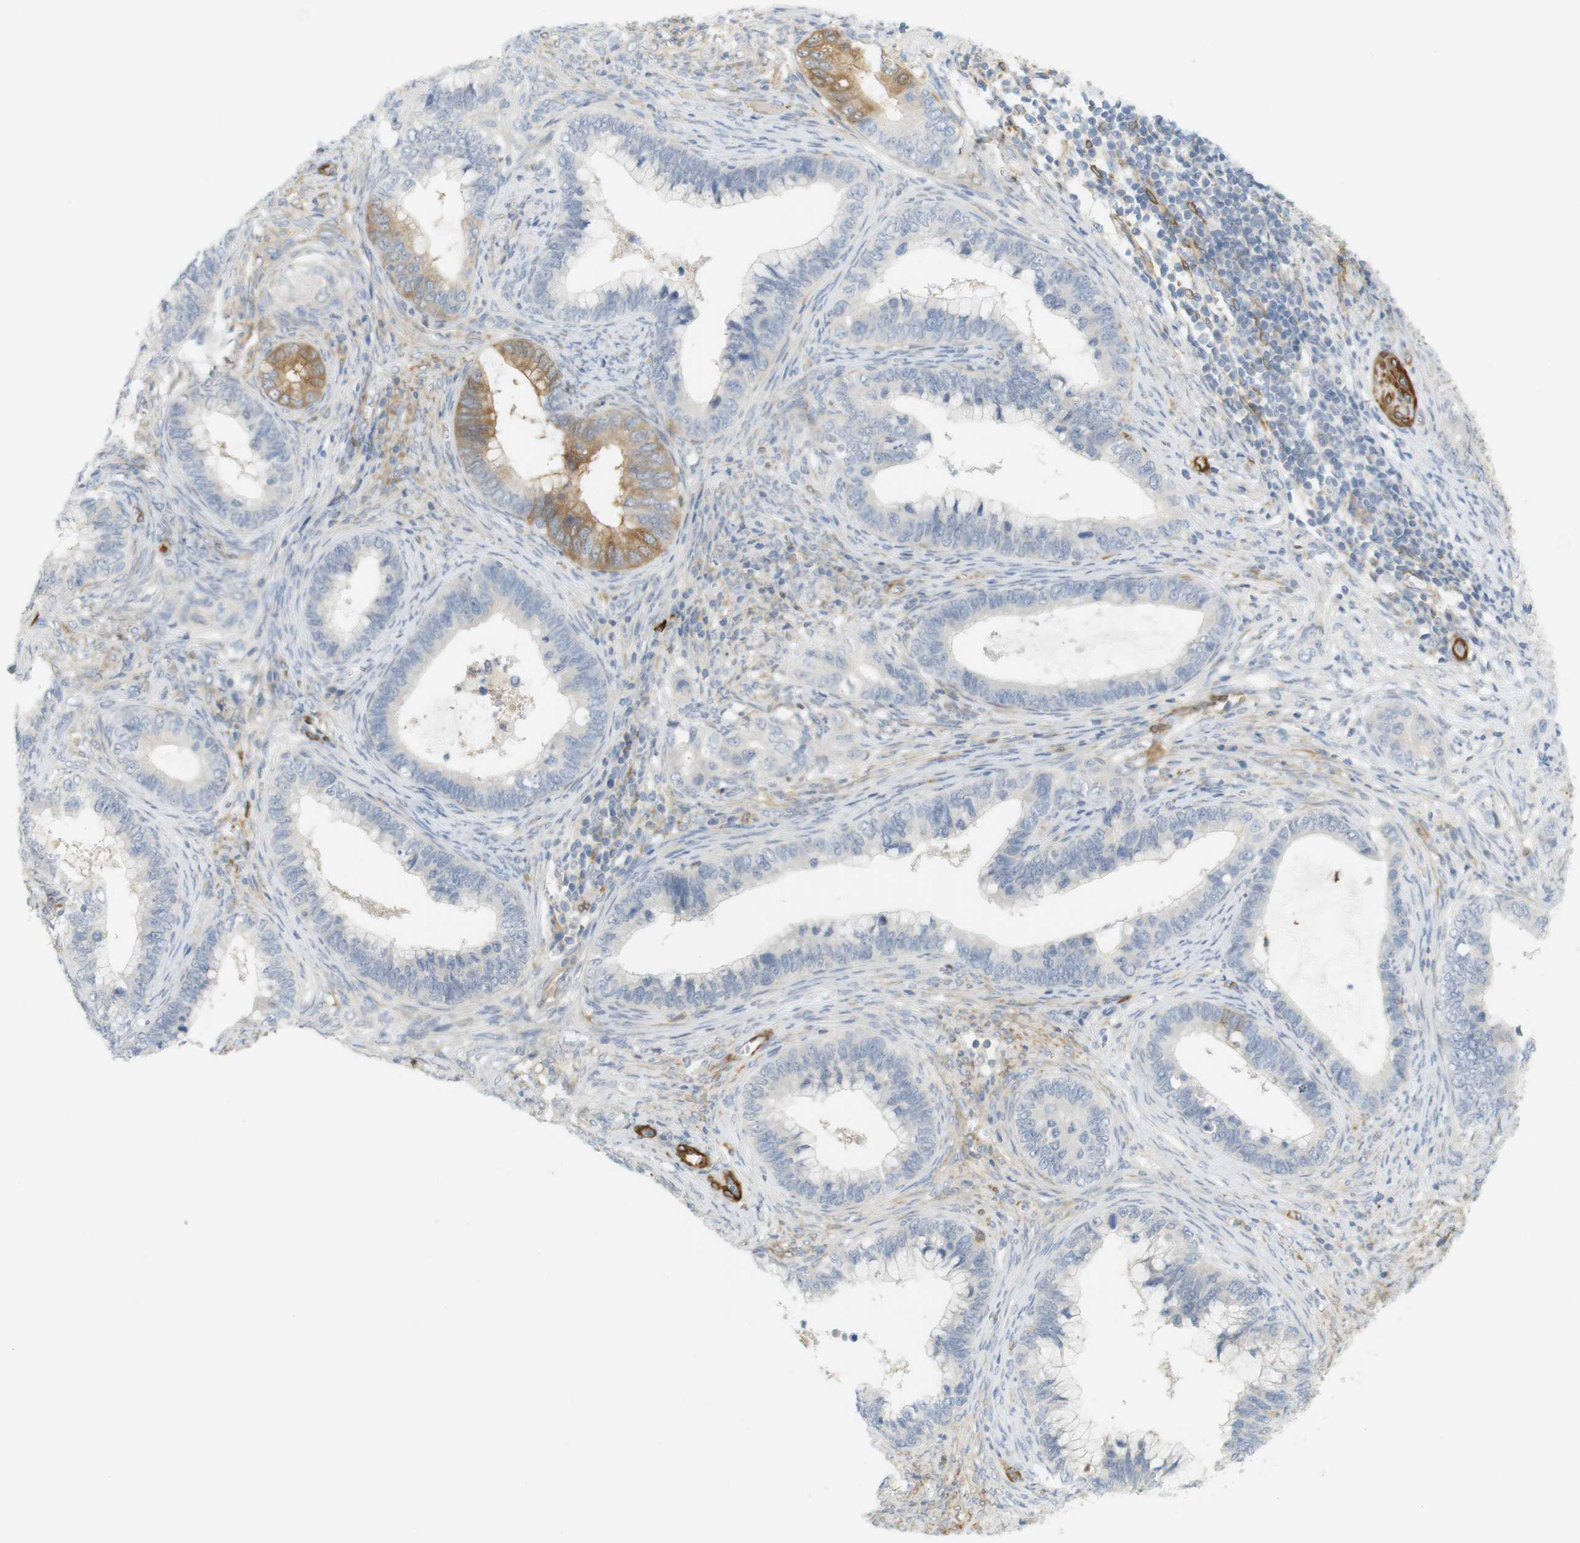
{"staining": {"intensity": "negative", "quantity": "none", "location": "none"}, "tissue": "cervical cancer", "cell_type": "Tumor cells", "image_type": "cancer", "snomed": [{"axis": "morphology", "description": "Adenocarcinoma, NOS"}, {"axis": "topography", "description": "Cervix"}], "caption": "Immunohistochemistry of cervical adenocarcinoma exhibits no expression in tumor cells.", "gene": "PDE3A", "patient": {"sex": "female", "age": 44}}